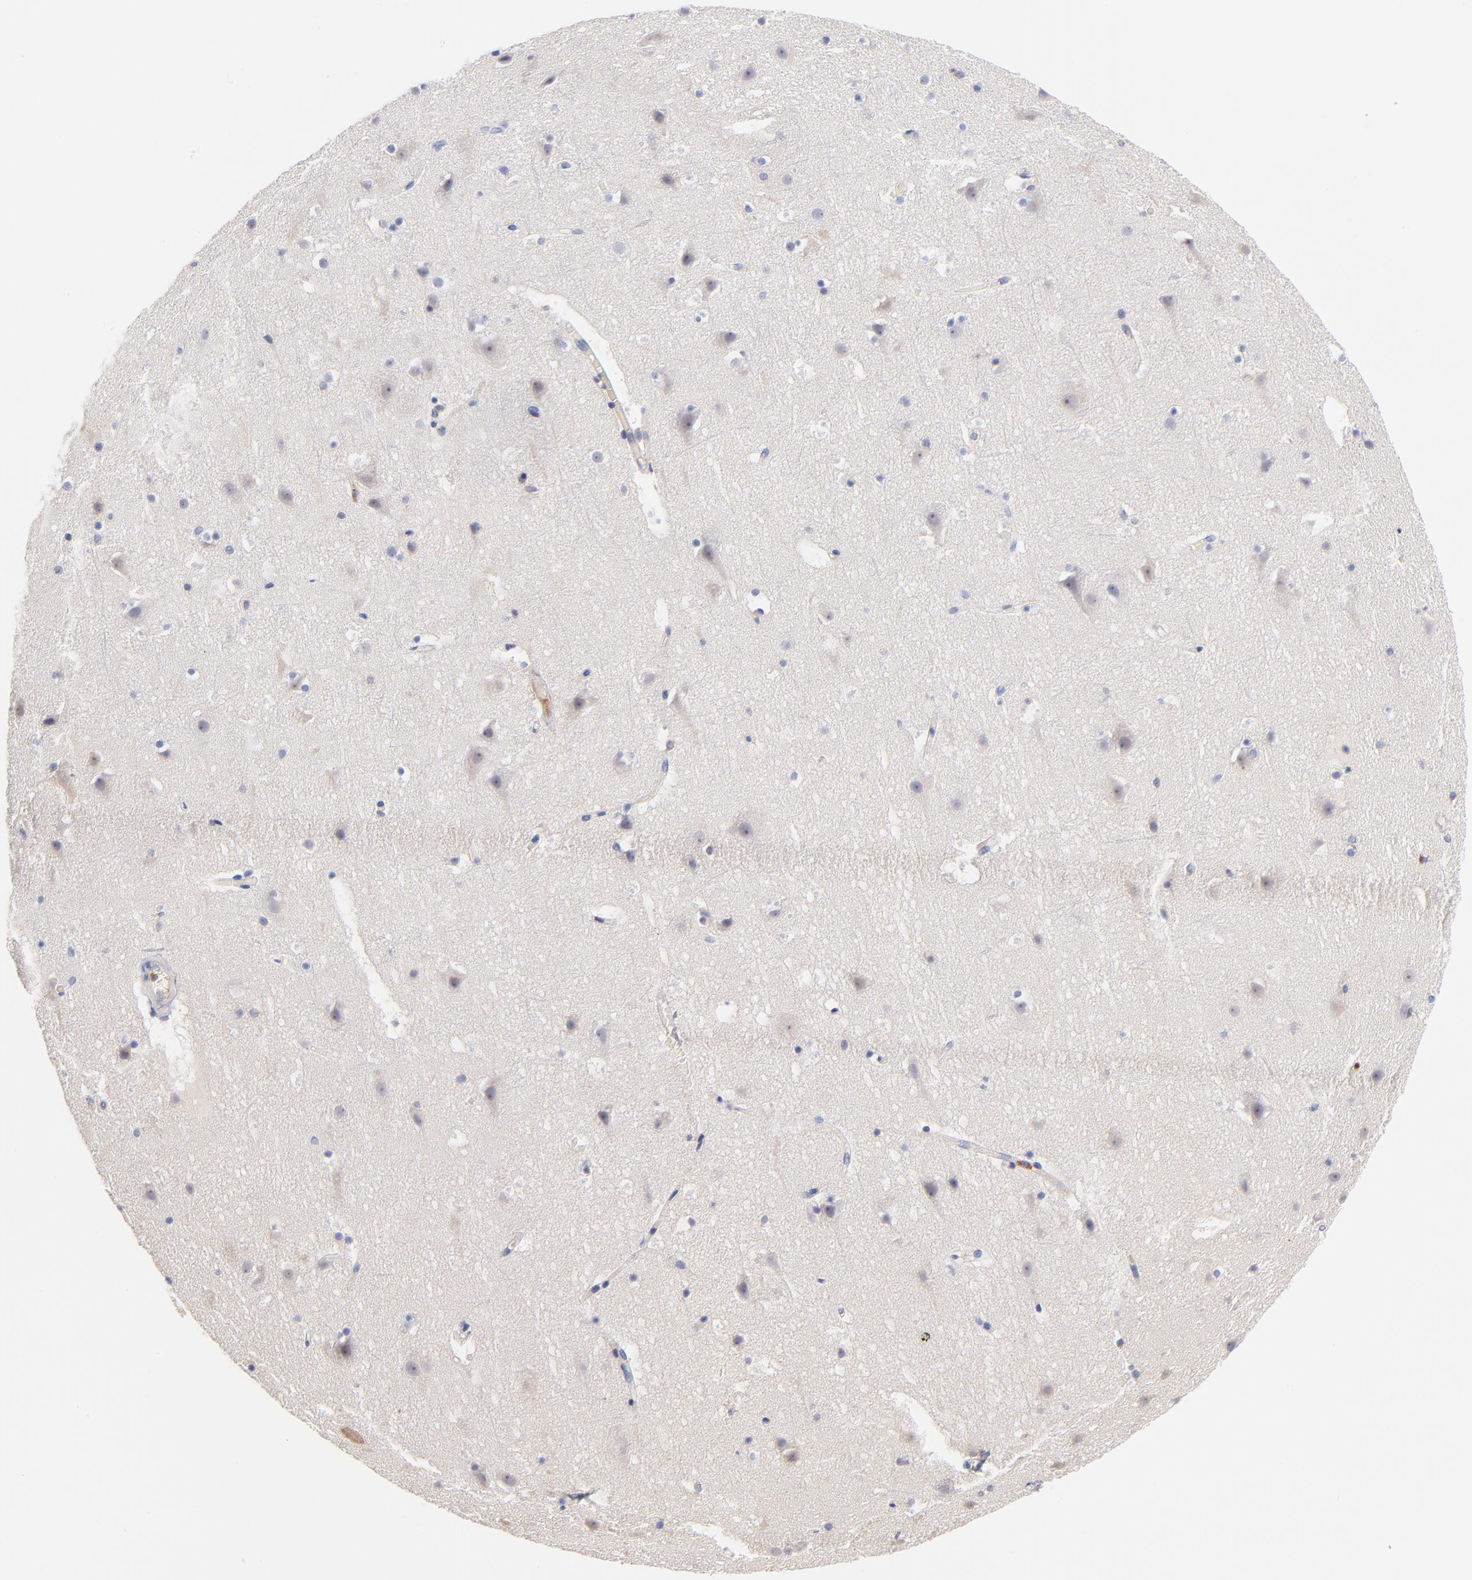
{"staining": {"intensity": "negative", "quantity": "none", "location": "none"}, "tissue": "cerebral cortex", "cell_type": "Endothelial cells", "image_type": "normal", "snomed": [{"axis": "morphology", "description": "Normal tissue, NOS"}, {"axis": "topography", "description": "Cerebral cortex"}], "caption": "Endothelial cells are negative for protein expression in benign human cerebral cortex.", "gene": "KREMEN2", "patient": {"sex": "male", "age": 45}}